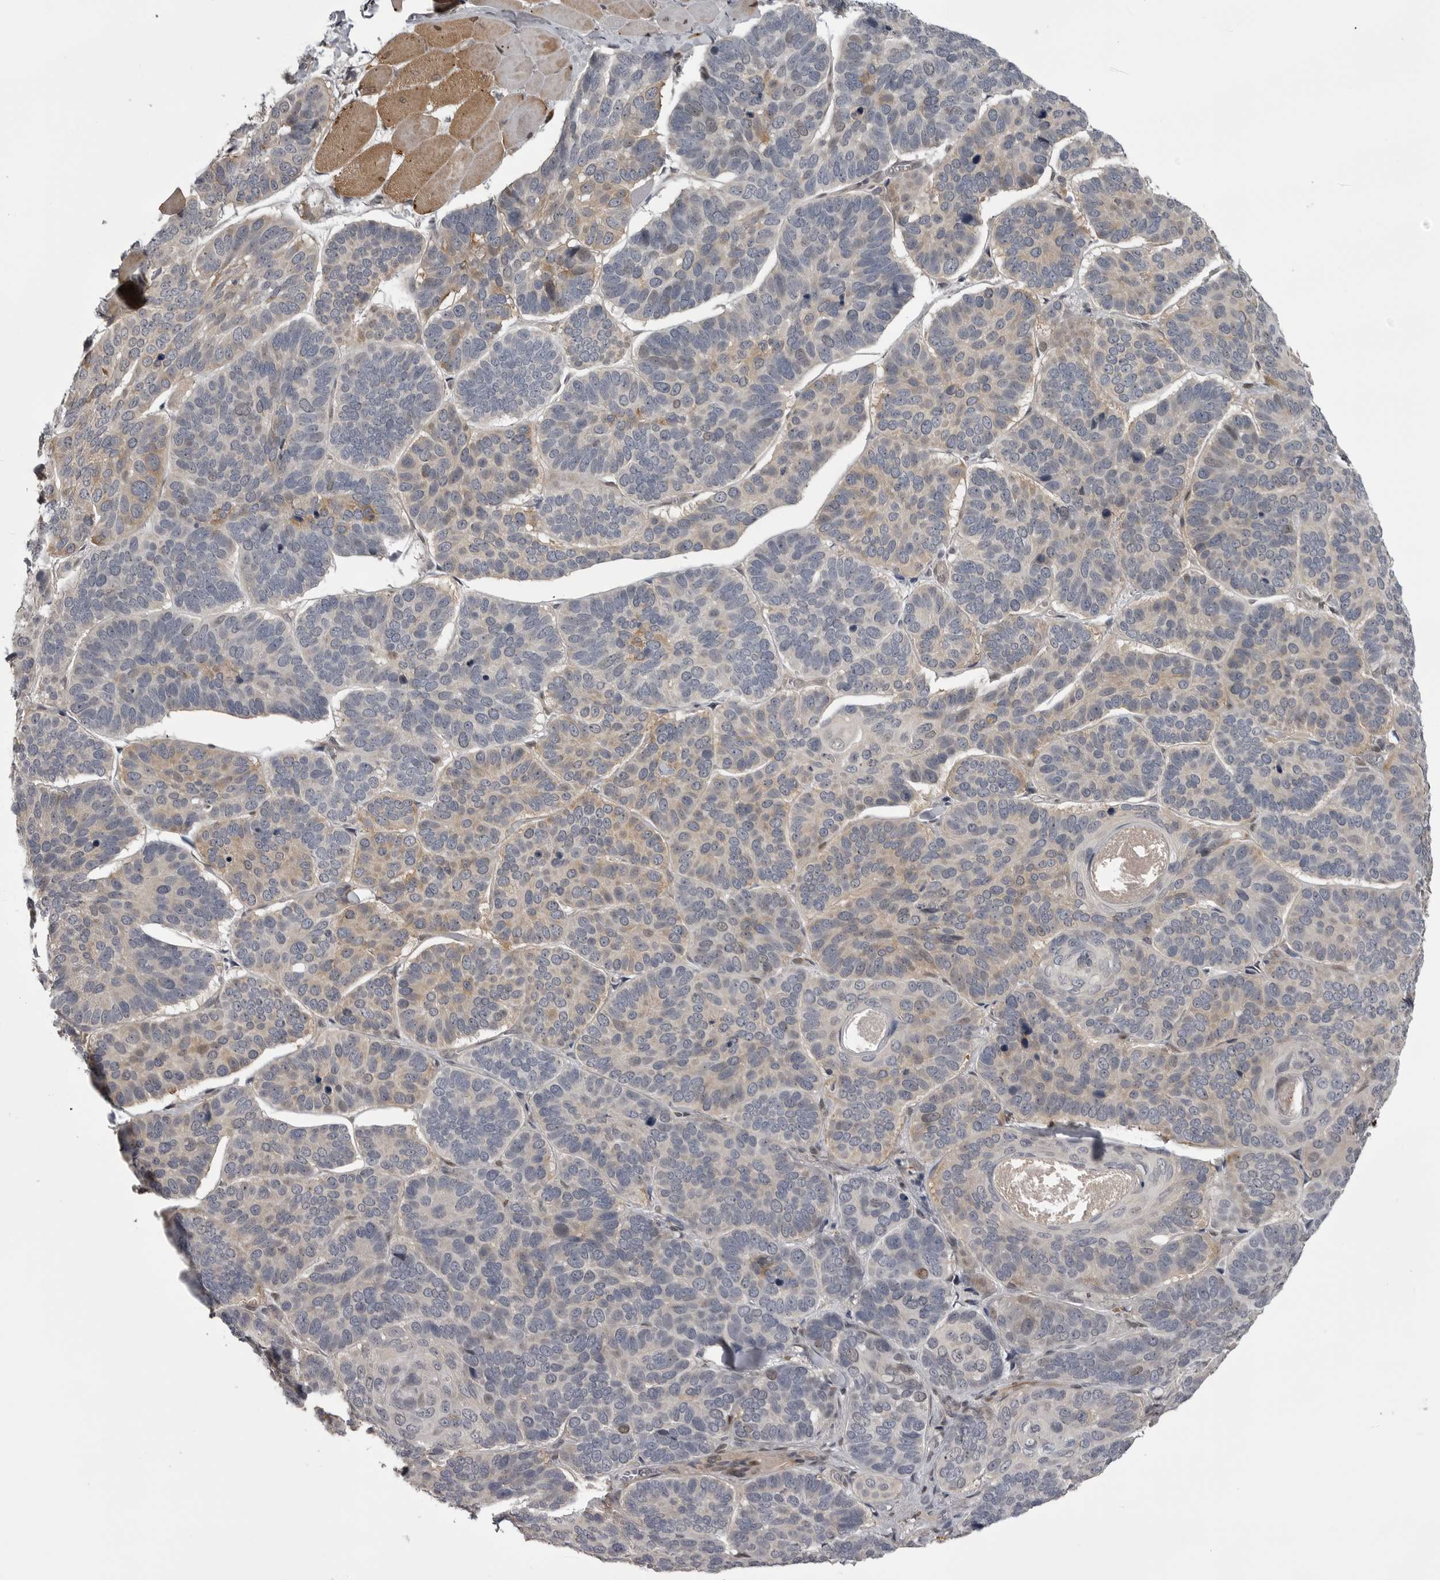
{"staining": {"intensity": "negative", "quantity": "none", "location": "none"}, "tissue": "skin cancer", "cell_type": "Tumor cells", "image_type": "cancer", "snomed": [{"axis": "morphology", "description": "Basal cell carcinoma"}, {"axis": "topography", "description": "Skin"}], "caption": "Immunohistochemistry of human basal cell carcinoma (skin) exhibits no staining in tumor cells. Nuclei are stained in blue.", "gene": "SNX16", "patient": {"sex": "male", "age": 62}}